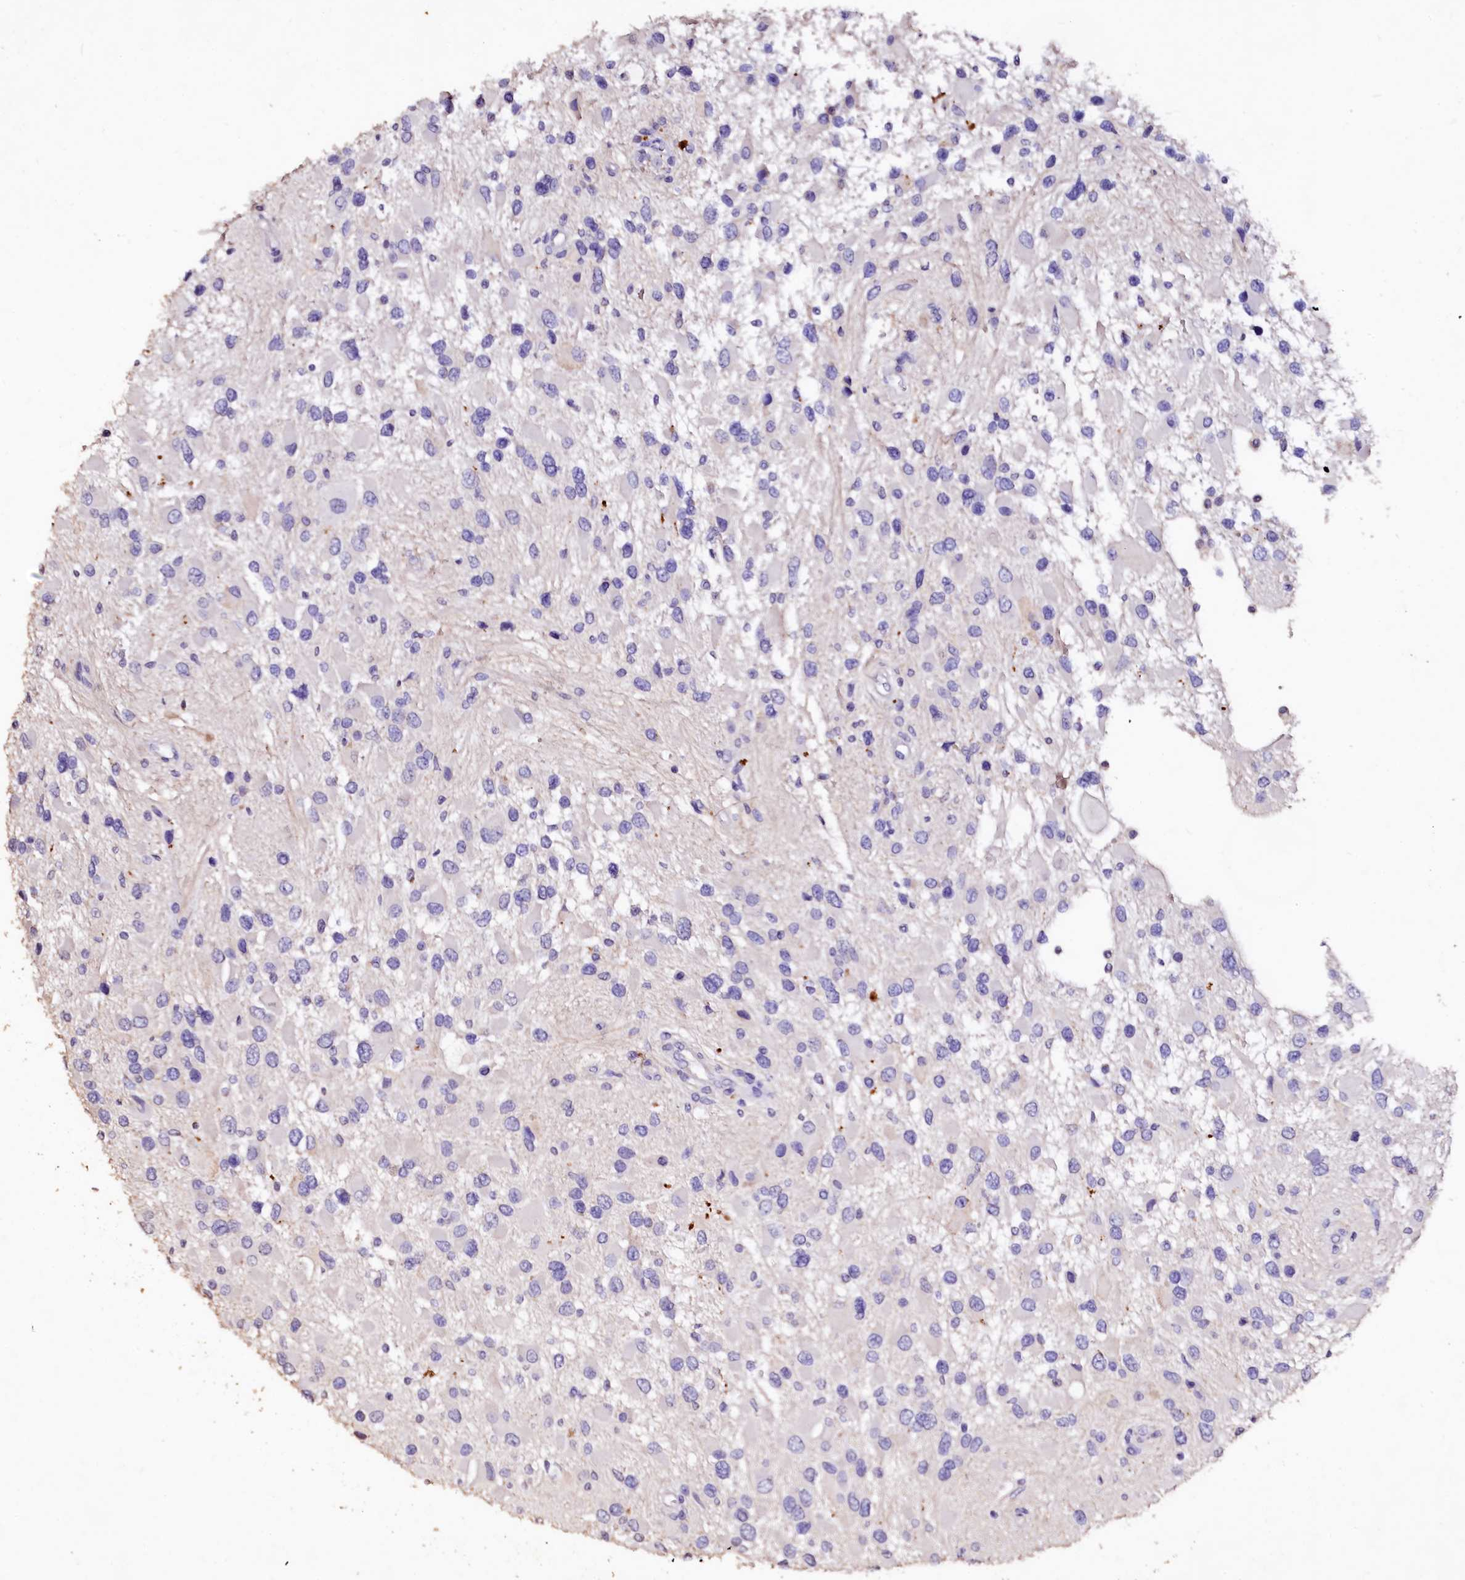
{"staining": {"intensity": "negative", "quantity": "none", "location": "none"}, "tissue": "glioma", "cell_type": "Tumor cells", "image_type": "cancer", "snomed": [{"axis": "morphology", "description": "Glioma, malignant, High grade"}, {"axis": "topography", "description": "Brain"}], "caption": "This is an immunohistochemistry (IHC) micrograph of high-grade glioma (malignant). There is no positivity in tumor cells.", "gene": "VPS36", "patient": {"sex": "male", "age": 53}}